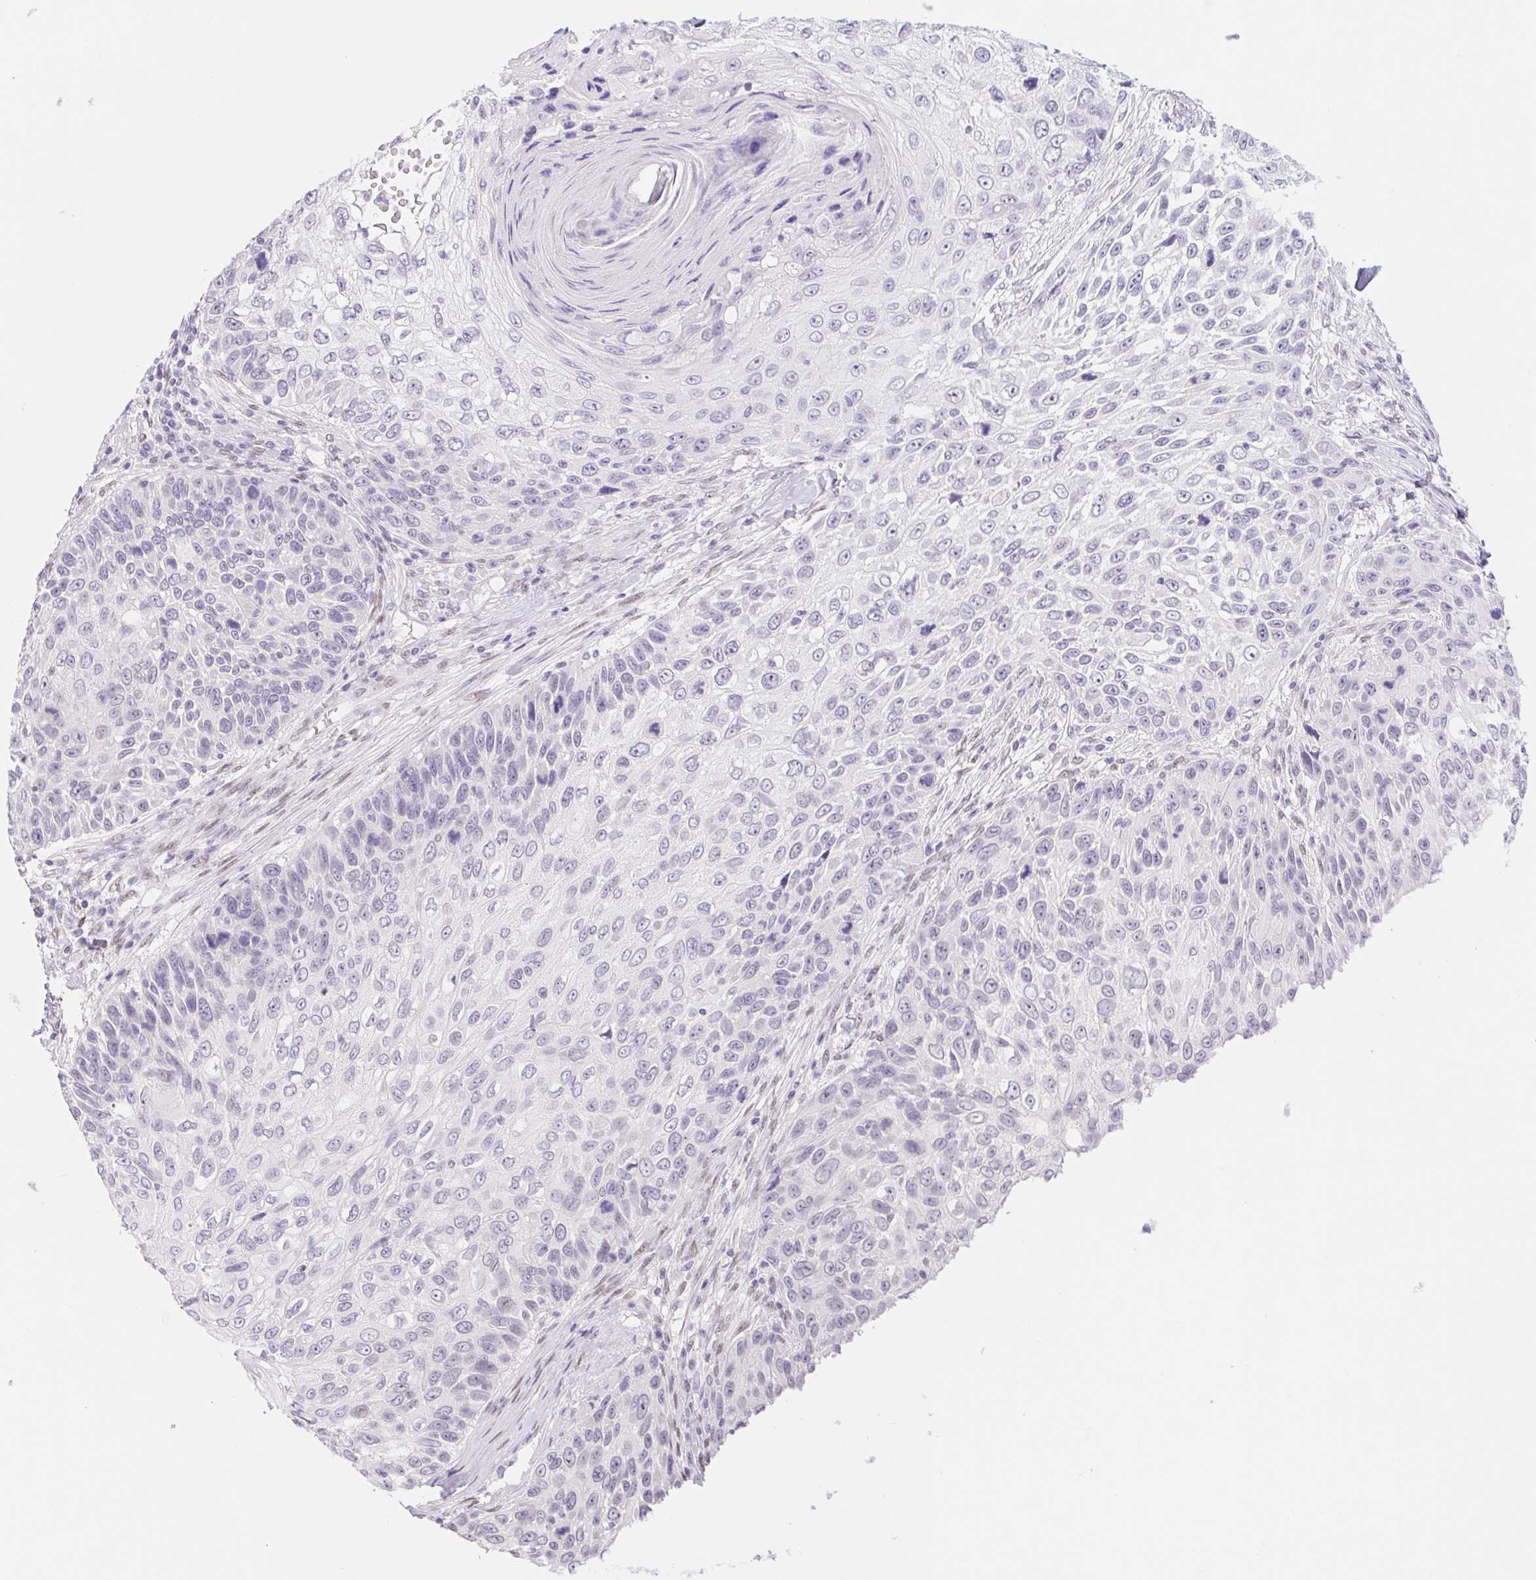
{"staining": {"intensity": "negative", "quantity": "none", "location": "none"}, "tissue": "skin cancer", "cell_type": "Tumor cells", "image_type": "cancer", "snomed": [{"axis": "morphology", "description": "Squamous cell carcinoma, NOS"}, {"axis": "topography", "description": "Skin"}], "caption": "Image shows no significant protein positivity in tumor cells of skin cancer (squamous cell carcinoma).", "gene": "CAND1", "patient": {"sex": "male", "age": 92}}